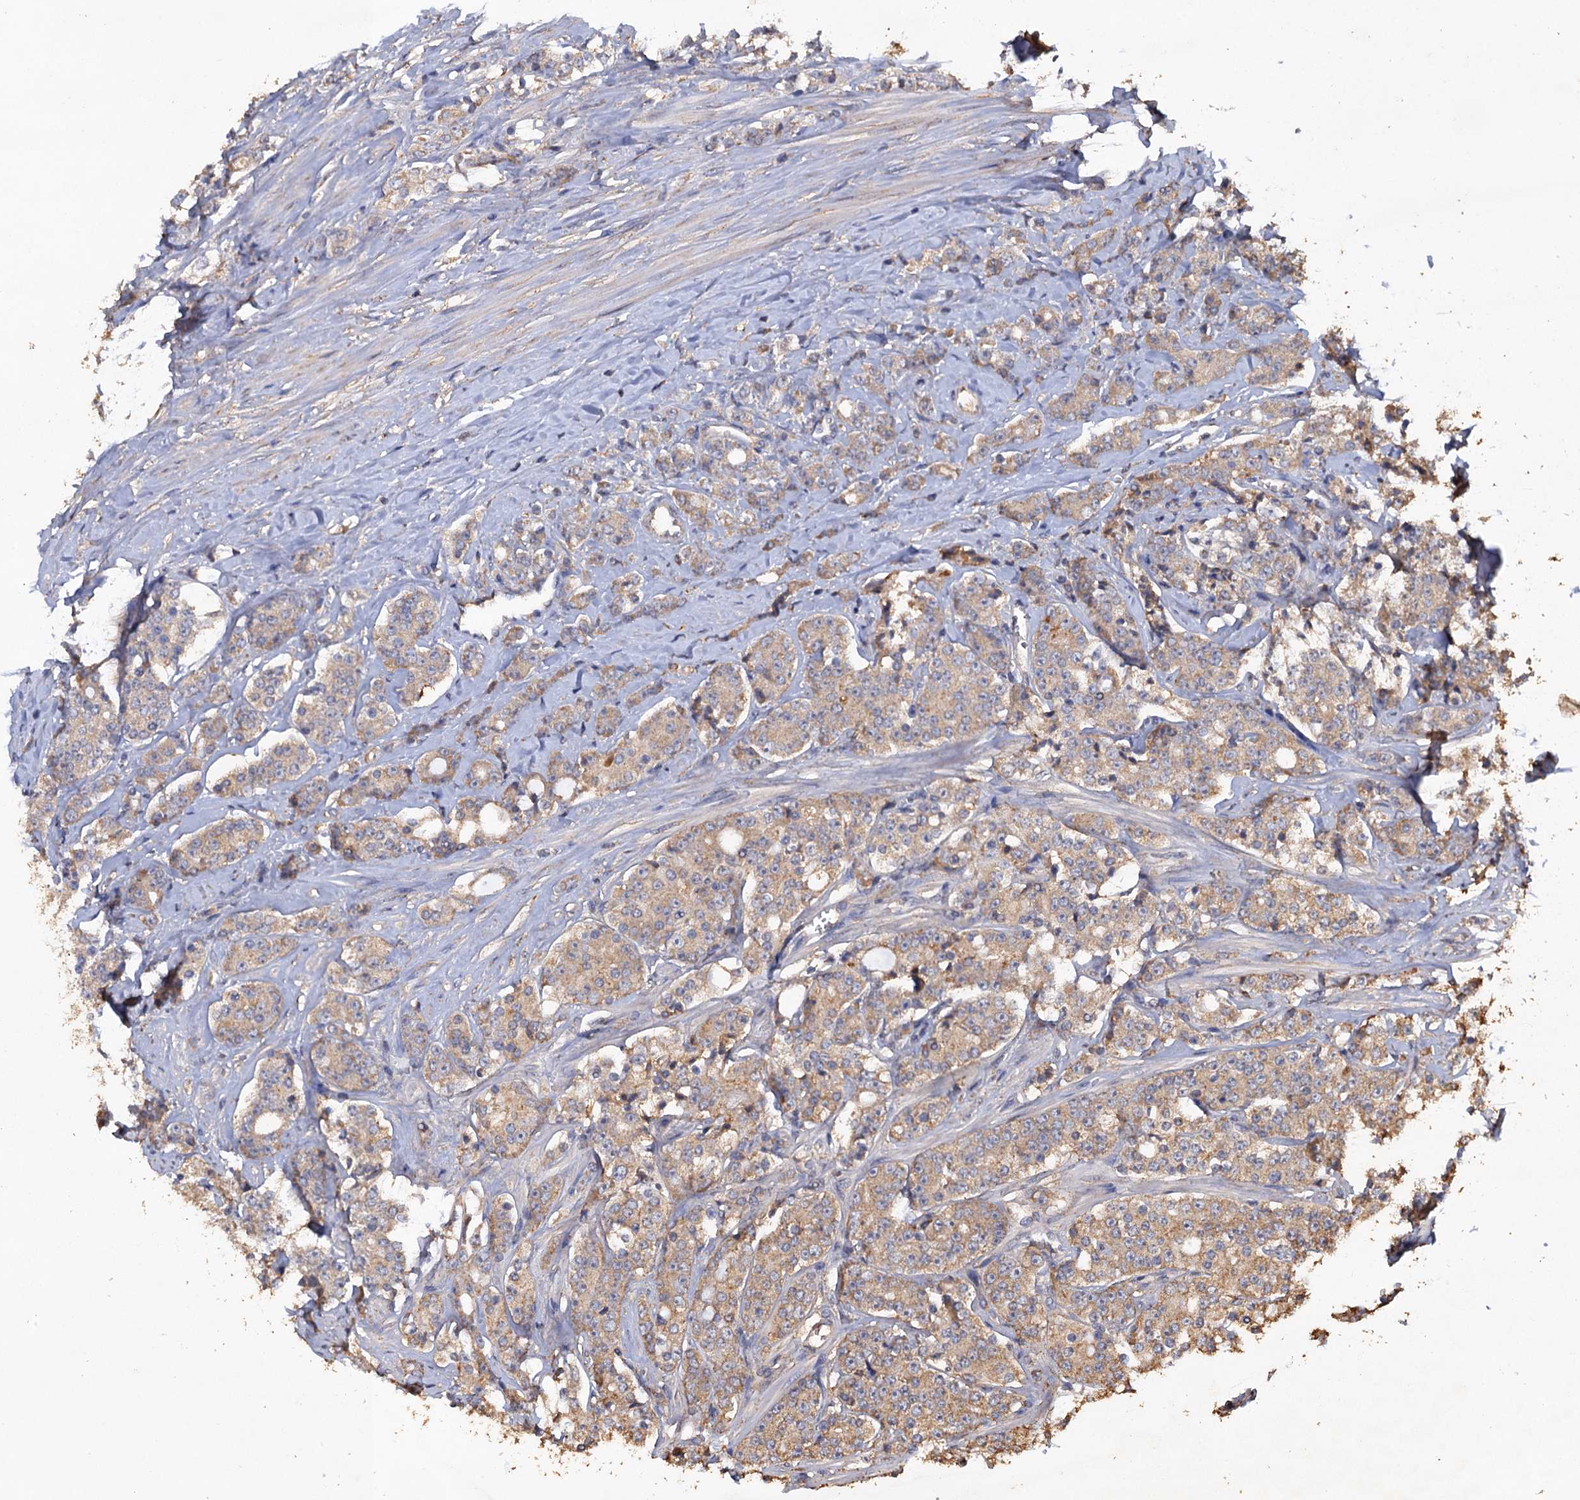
{"staining": {"intensity": "weak", "quantity": "25%-75%", "location": "cytoplasmic/membranous"}, "tissue": "prostate cancer", "cell_type": "Tumor cells", "image_type": "cancer", "snomed": [{"axis": "morphology", "description": "Adenocarcinoma, High grade"}, {"axis": "topography", "description": "Prostate"}], "caption": "A histopathology image of human prostate cancer stained for a protein displays weak cytoplasmic/membranous brown staining in tumor cells.", "gene": "SCUBE3", "patient": {"sex": "male", "age": 62}}